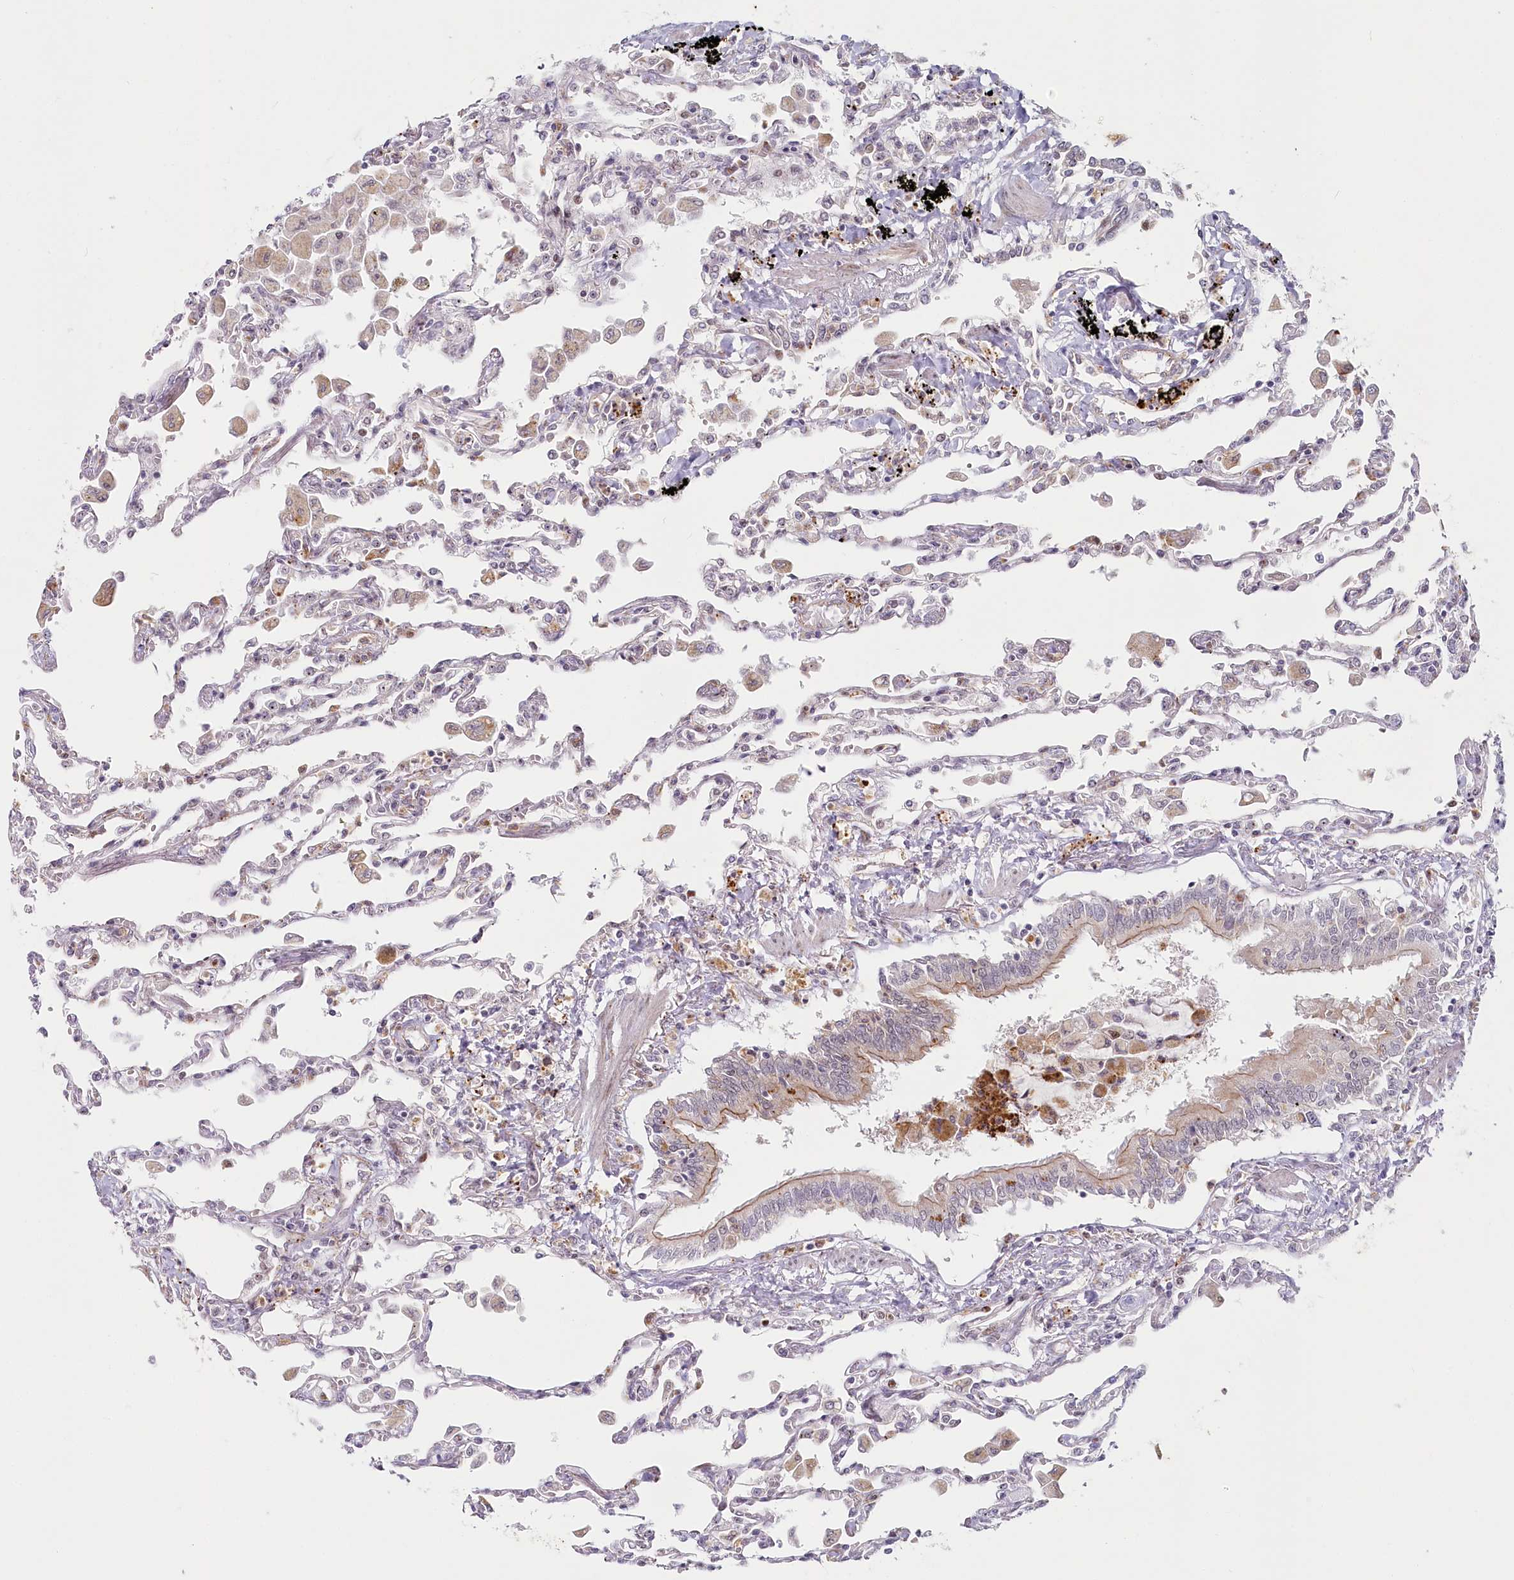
{"staining": {"intensity": "weak", "quantity": "25%-75%", "location": "cytoplasmic/membranous"}, "tissue": "lung", "cell_type": "Alveolar cells", "image_type": "normal", "snomed": [{"axis": "morphology", "description": "Normal tissue, NOS"}, {"axis": "topography", "description": "Bronchus"}, {"axis": "topography", "description": "Lung"}], "caption": "A brown stain labels weak cytoplasmic/membranous expression of a protein in alveolar cells of normal human lung.", "gene": "ABHD8", "patient": {"sex": "female", "age": 49}}